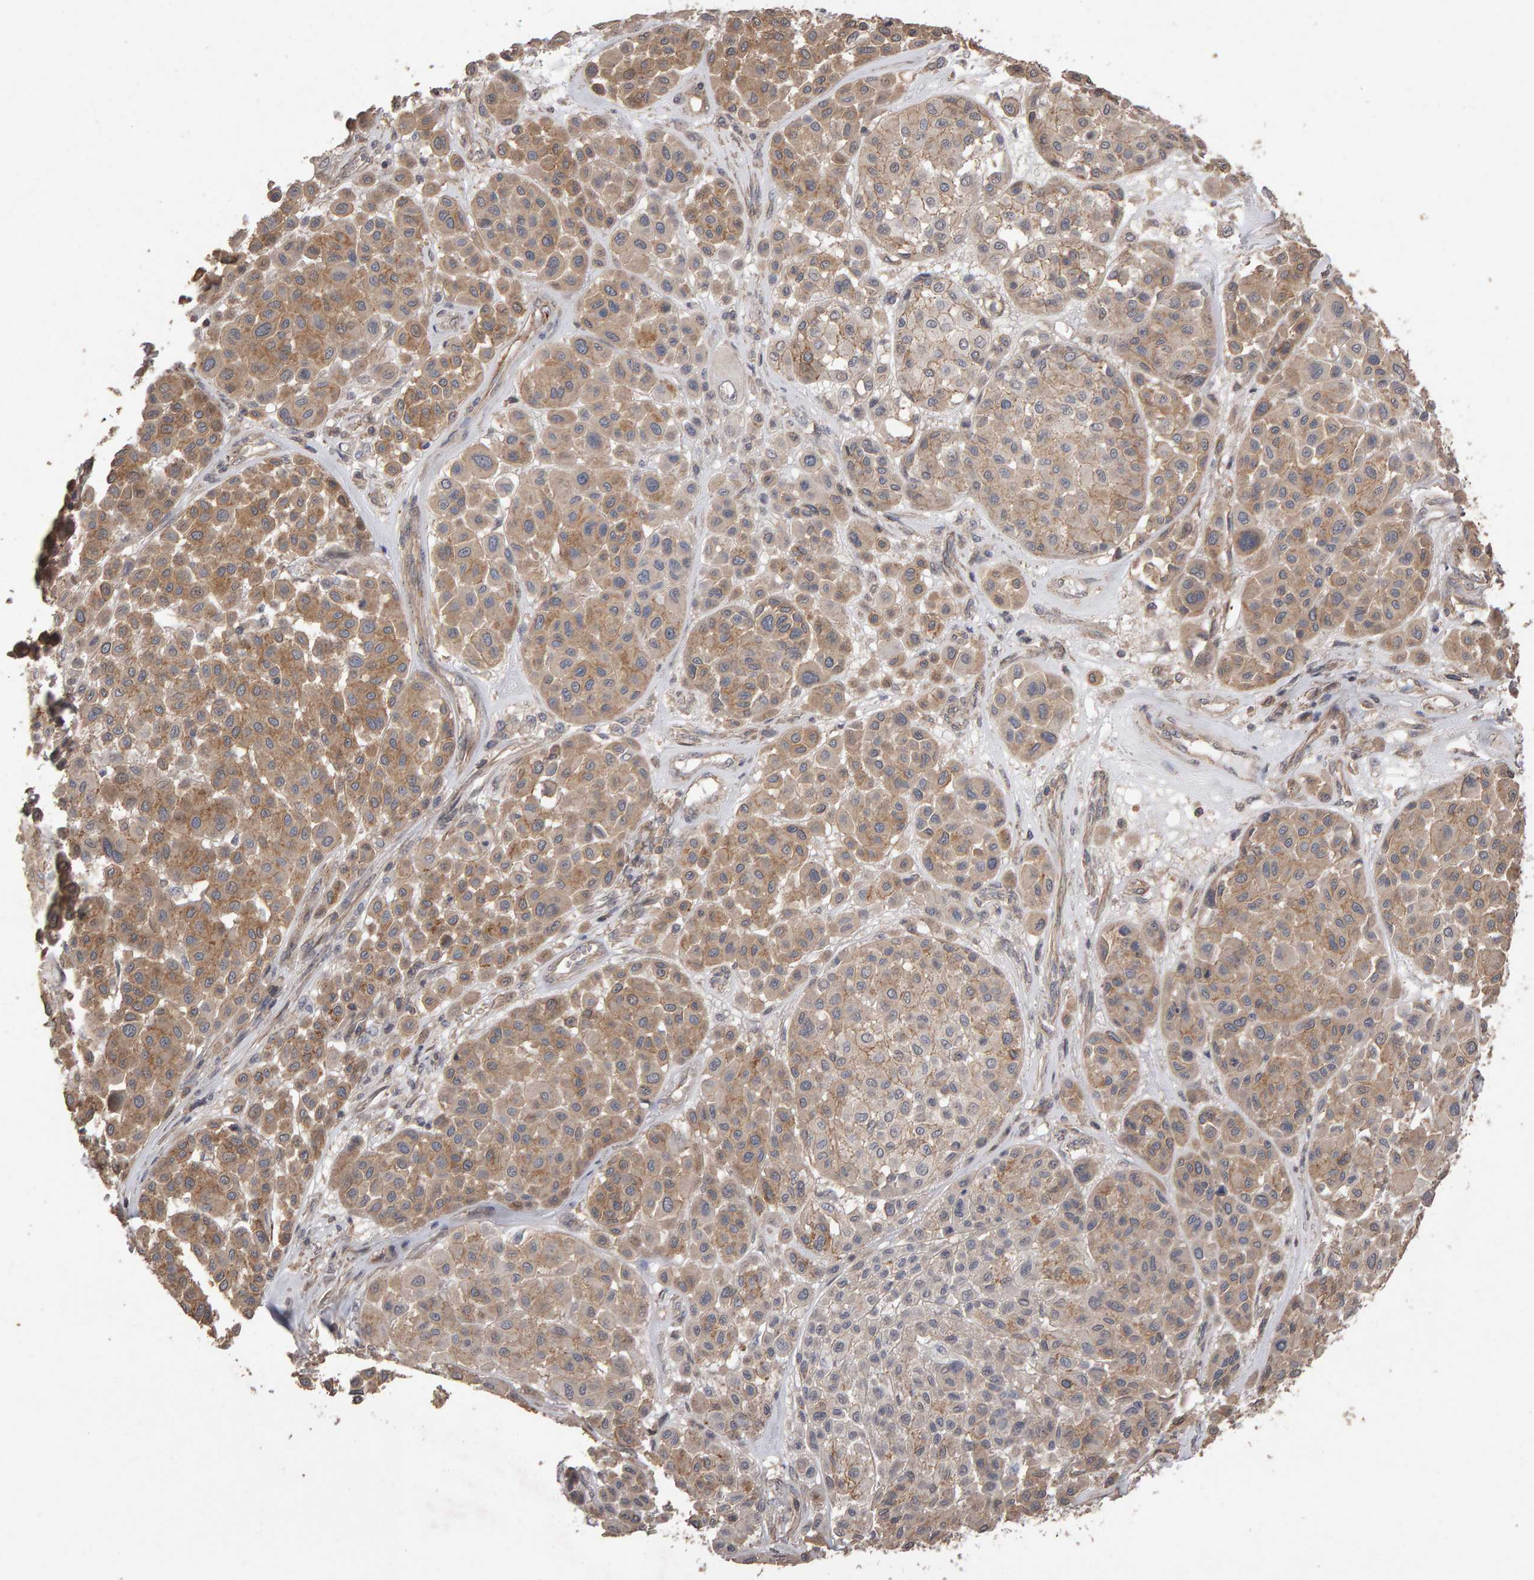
{"staining": {"intensity": "weak", "quantity": "25%-75%", "location": "cytoplasmic/membranous"}, "tissue": "melanoma", "cell_type": "Tumor cells", "image_type": "cancer", "snomed": [{"axis": "morphology", "description": "Malignant melanoma, Metastatic site"}, {"axis": "topography", "description": "Soft tissue"}], "caption": "Protein staining by IHC shows weak cytoplasmic/membranous expression in about 25%-75% of tumor cells in malignant melanoma (metastatic site).", "gene": "SCRIB", "patient": {"sex": "male", "age": 41}}